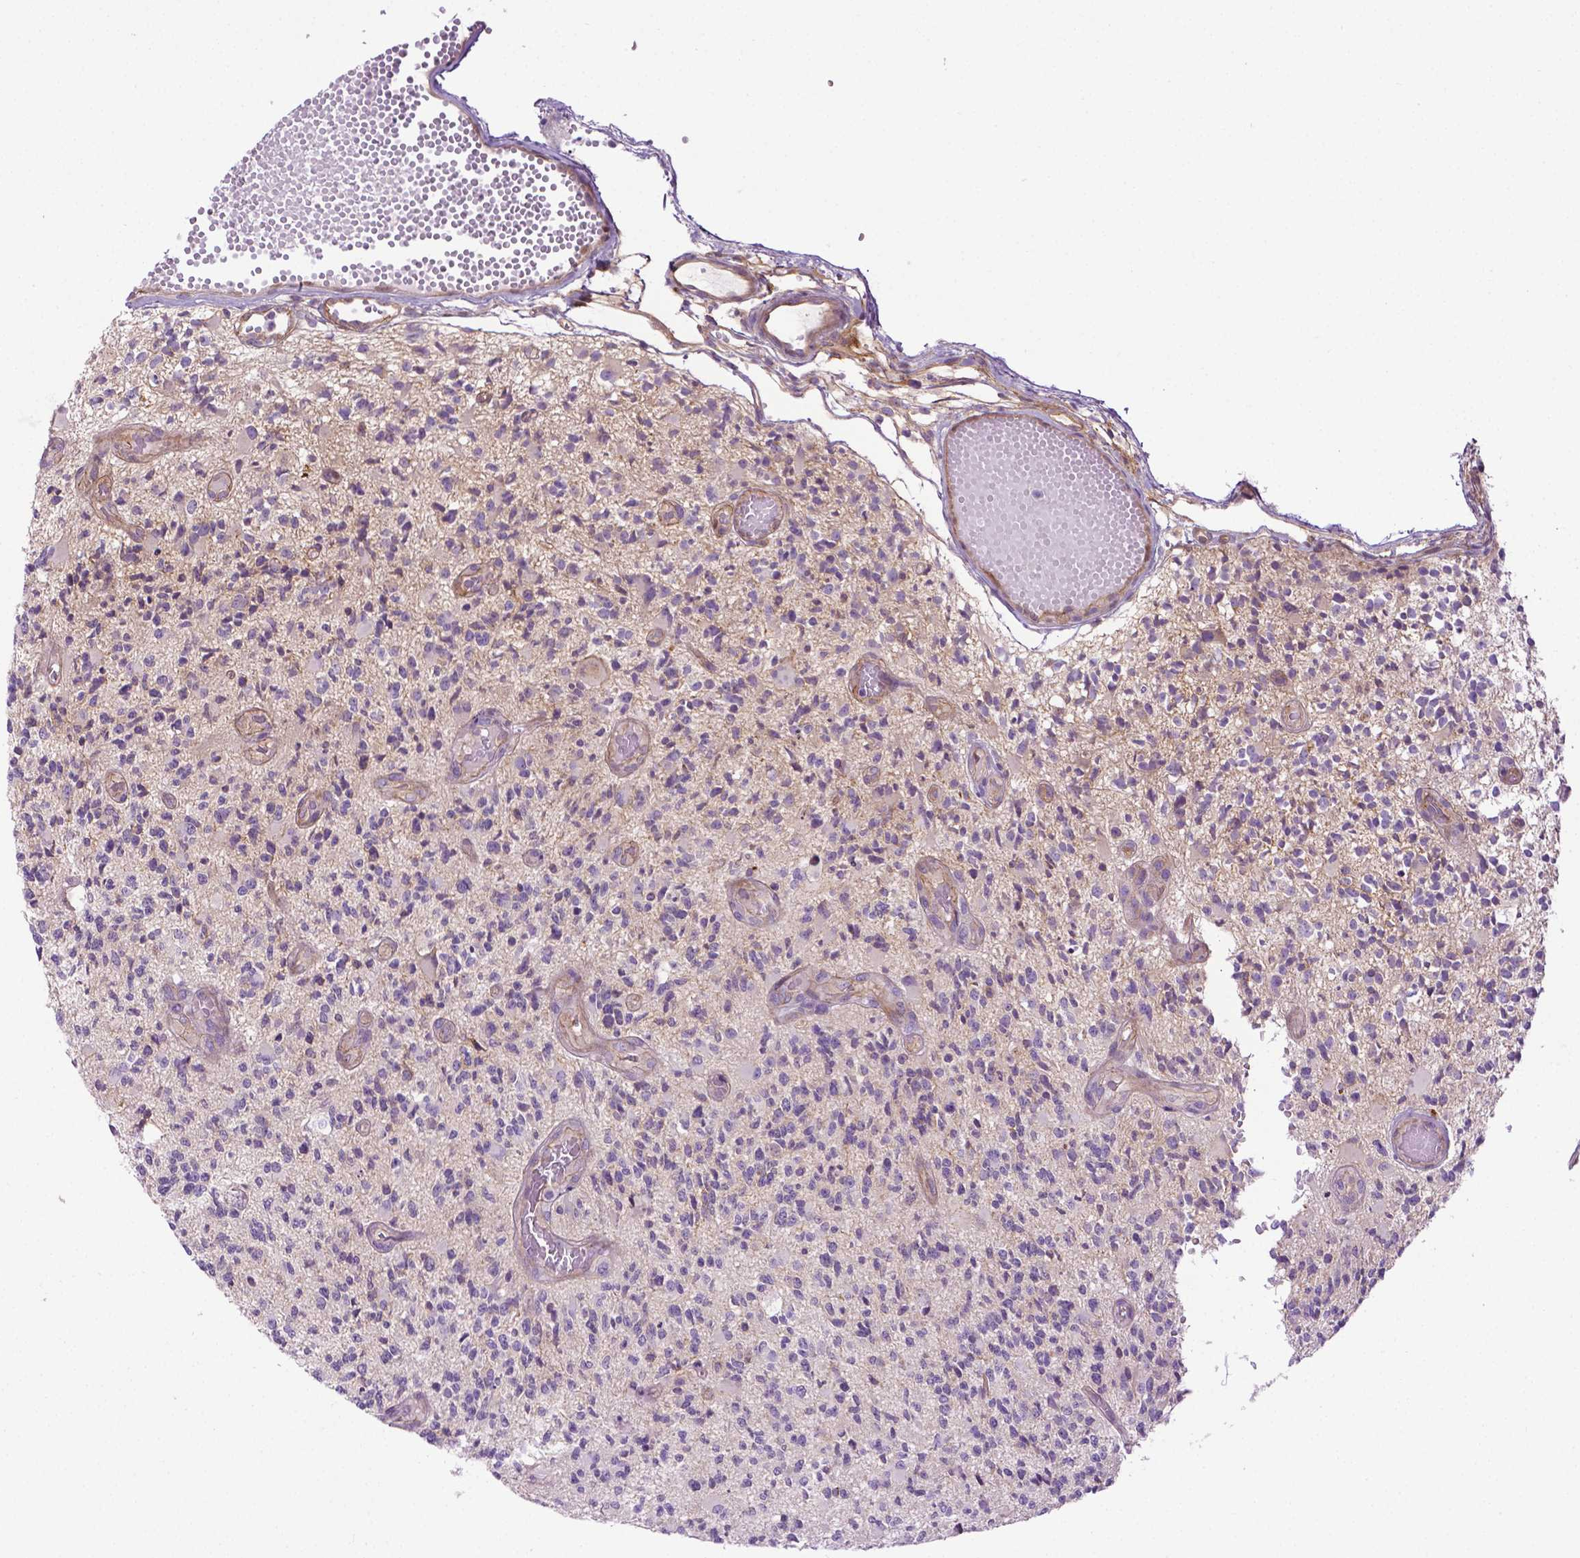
{"staining": {"intensity": "negative", "quantity": "none", "location": "none"}, "tissue": "glioma", "cell_type": "Tumor cells", "image_type": "cancer", "snomed": [{"axis": "morphology", "description": "Glioma, malignant, High grade"}, {"axis": "topography", "description": "Brain"}], "caption": "Immunohistochemistry (IHC) photomicrograph of neoplastic tissue: human malignant high-grade glioma stained with DAB (3,3'-diaminobenzidine) displays no significant protein staining in tumor cells.", "gene": "SPECC1L", "patient": {"sex": "female", "age": 63}}